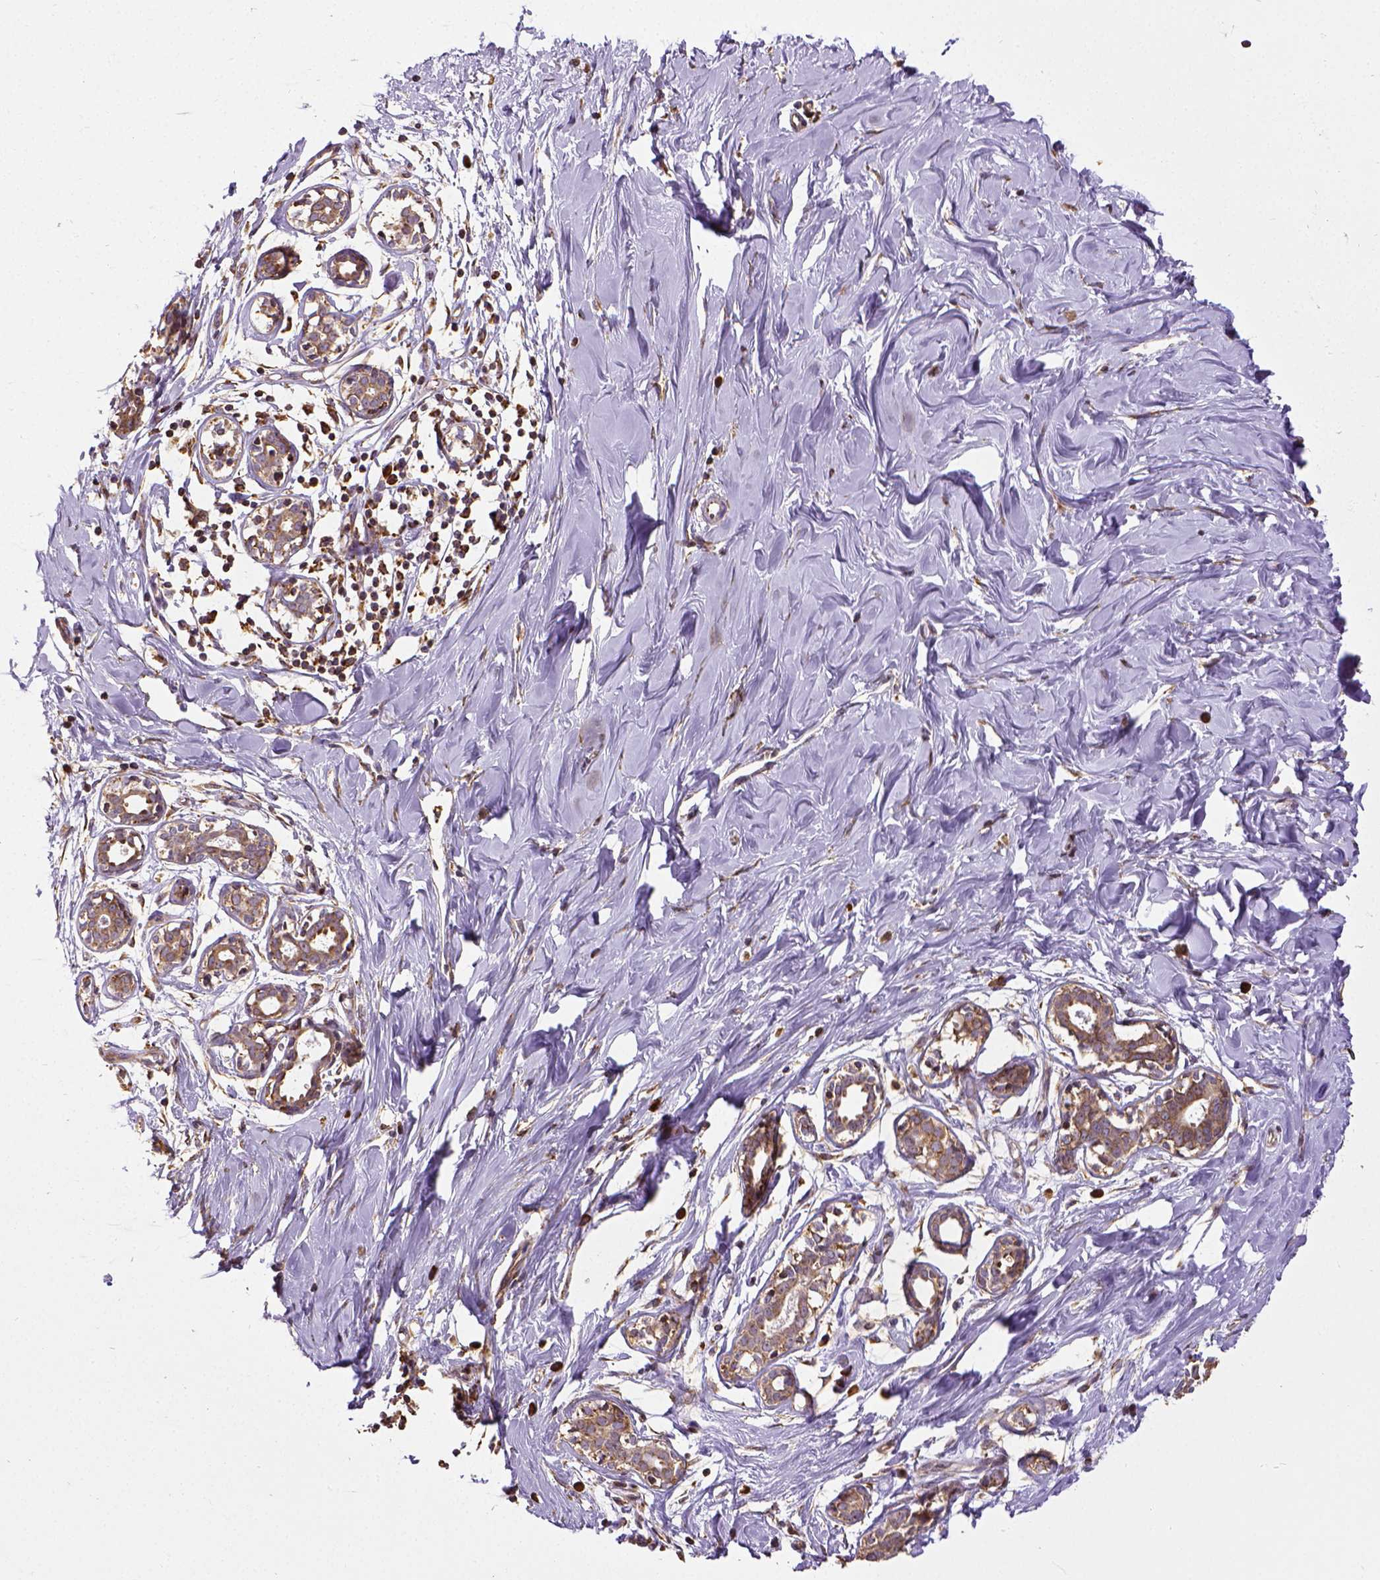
{"staining": {"intensity": "moderate", "quantity": ">75%", "location": "cytoplasmic/membranous"}, "tissue": "breast", "cell_type": "Adipocytes", "image_type": "normal", "snomed": [{"axis": "morphology", "description": "Normal tissue, NOS"}, {"axis": "topography", "description": "Breast"}], "caption": "Protein expression analysis of benign breast exhibits moderate cytoplasmic/membranous staining in approximately >75% of adipocytes. Using DAB (3,3'-diaminobenzidine) (brown) and hematoxylin (blue) stains, captured at high magnification using brightfield microscopy.", "gene": "MTDH", "patient": {"sex": "female", "age": 27}}